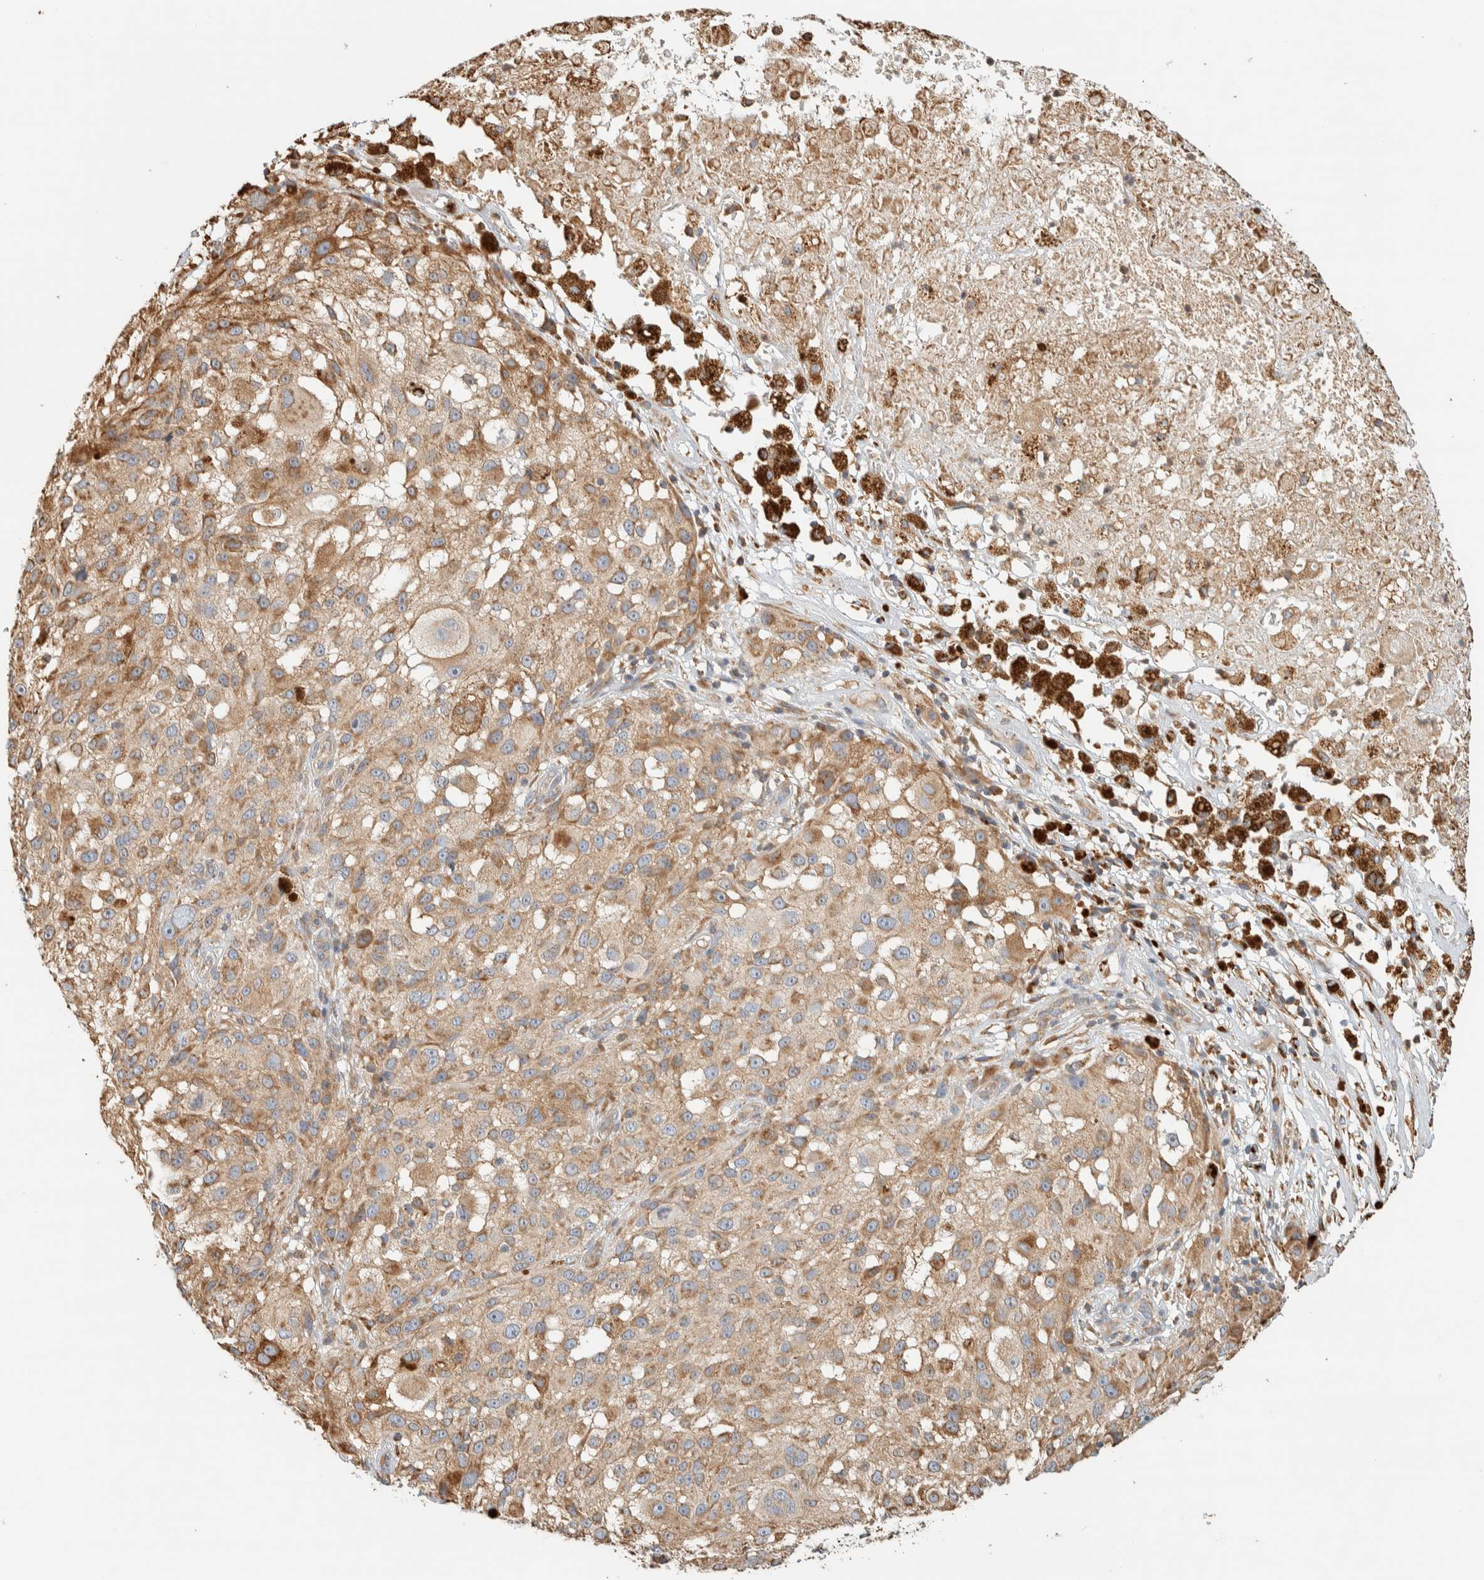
{"staining": {"intensity": "moderate", "quantity": ">75%", "location": "cytoplasmic/membranous"}, "tissue": "melanoma", "cell_type": "Tumor cells", "image_type": "cancer", "snomed": [{"axis": "morphology", "description": "Necrosis, NOS"}, {"axis": "morphology", "description": "Malignant melanoma, NOS"}, {"axis": "topography", "description": "Skin"}], "caption": "Approximately >75% of tumor cells in human melanoma reveal moderate cytoplasmic/membranous protein staining as visualized by brown immunohistochemical staining.", "gene": "RAB11FIP1", "patient": {"sex": "female", "age": 87}}